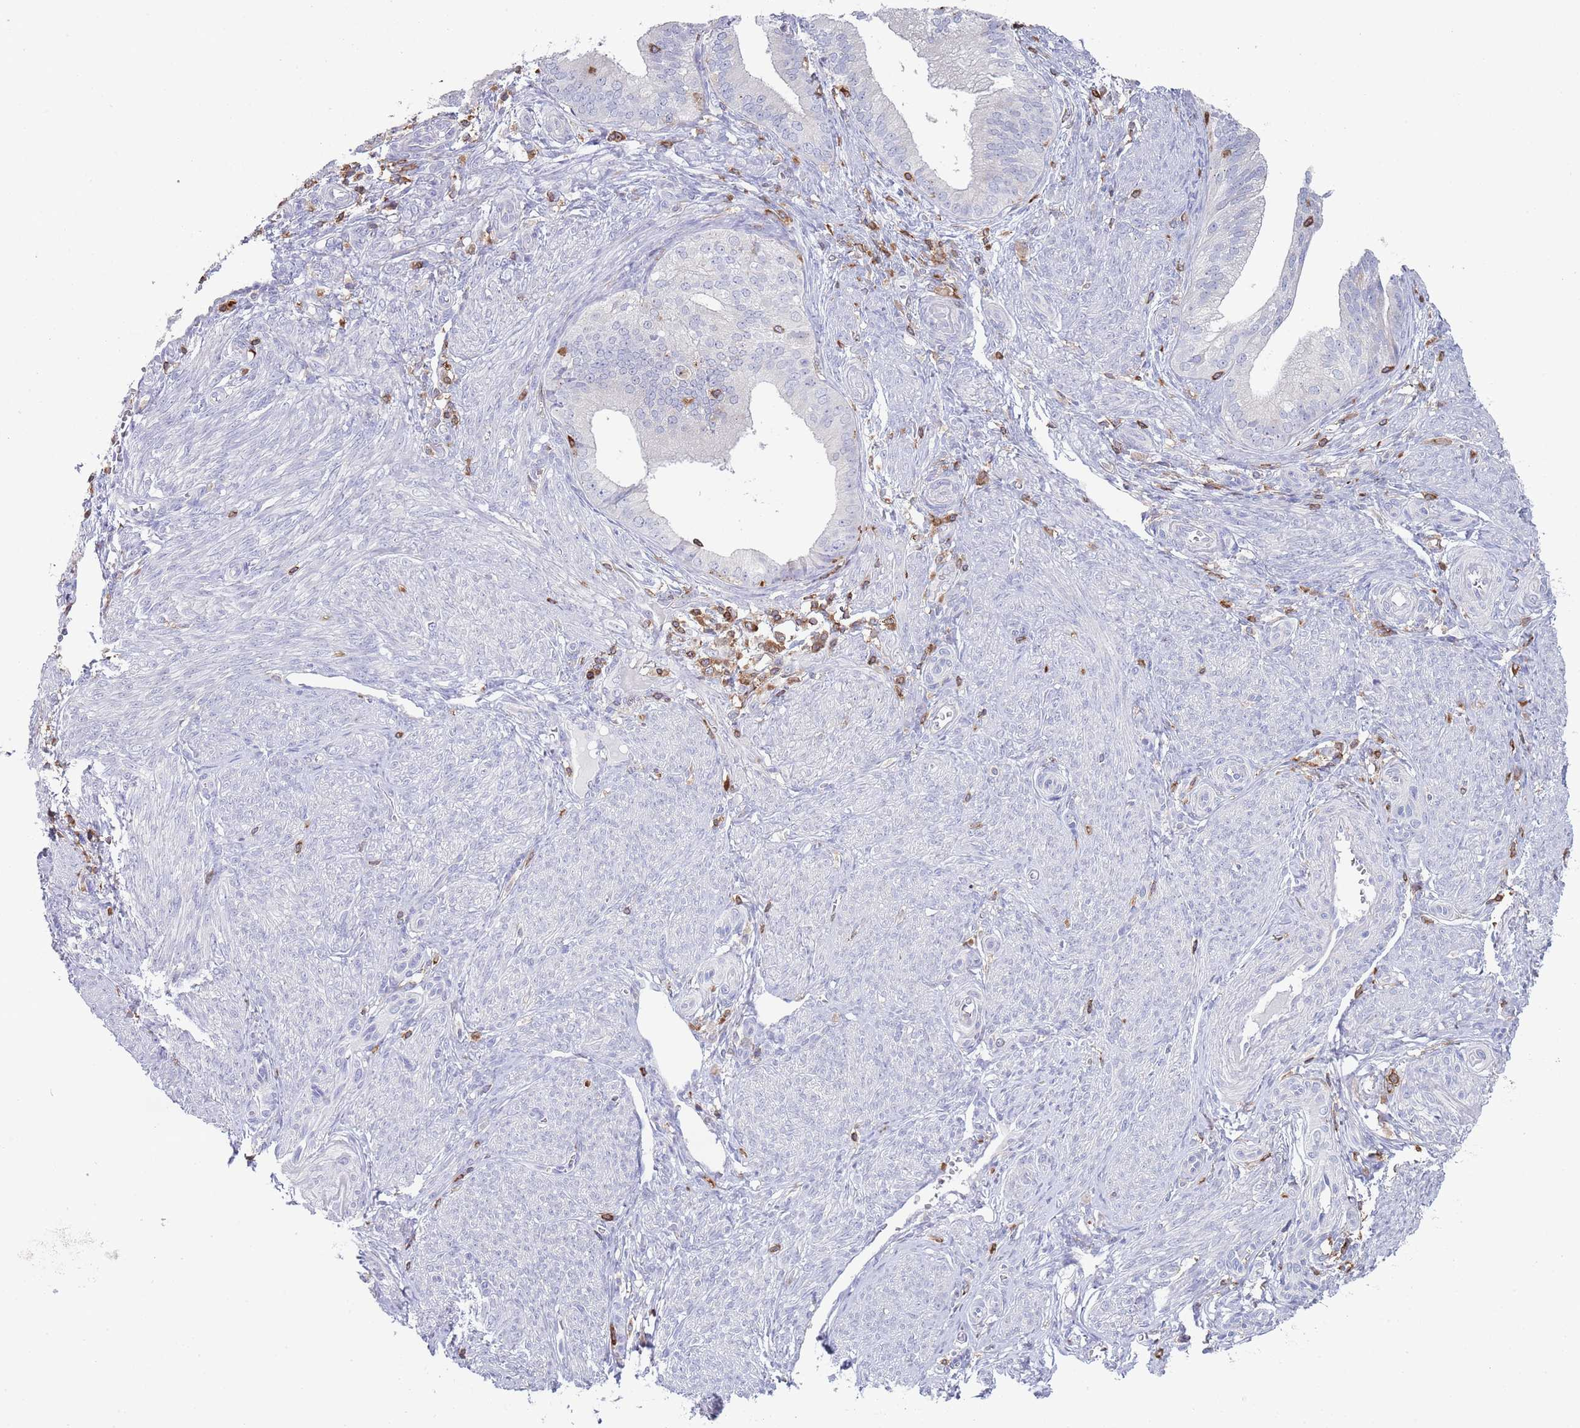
{"staining": {"intensity": "negative", "quantity": "none", "location": "none"}, "tissue": "endometrial cancer", "cell_type": "Tumor cells", "image_type": "cancer", "snomed": [{"axis": "morphology", "description": "Adenocarcinoma, NOS"}, {"axis": "topography", "description": "Endometrium"}], "caption": "The micrograph displays no staining of tumor cells in endometrial adenocarcinoma. (DAB (3,3'-diaminobenzidine) immunohistochemistry with hematoxylin counter stain).", "gene": "LPXN", "patient": {"sex": "female", "age": 50}}